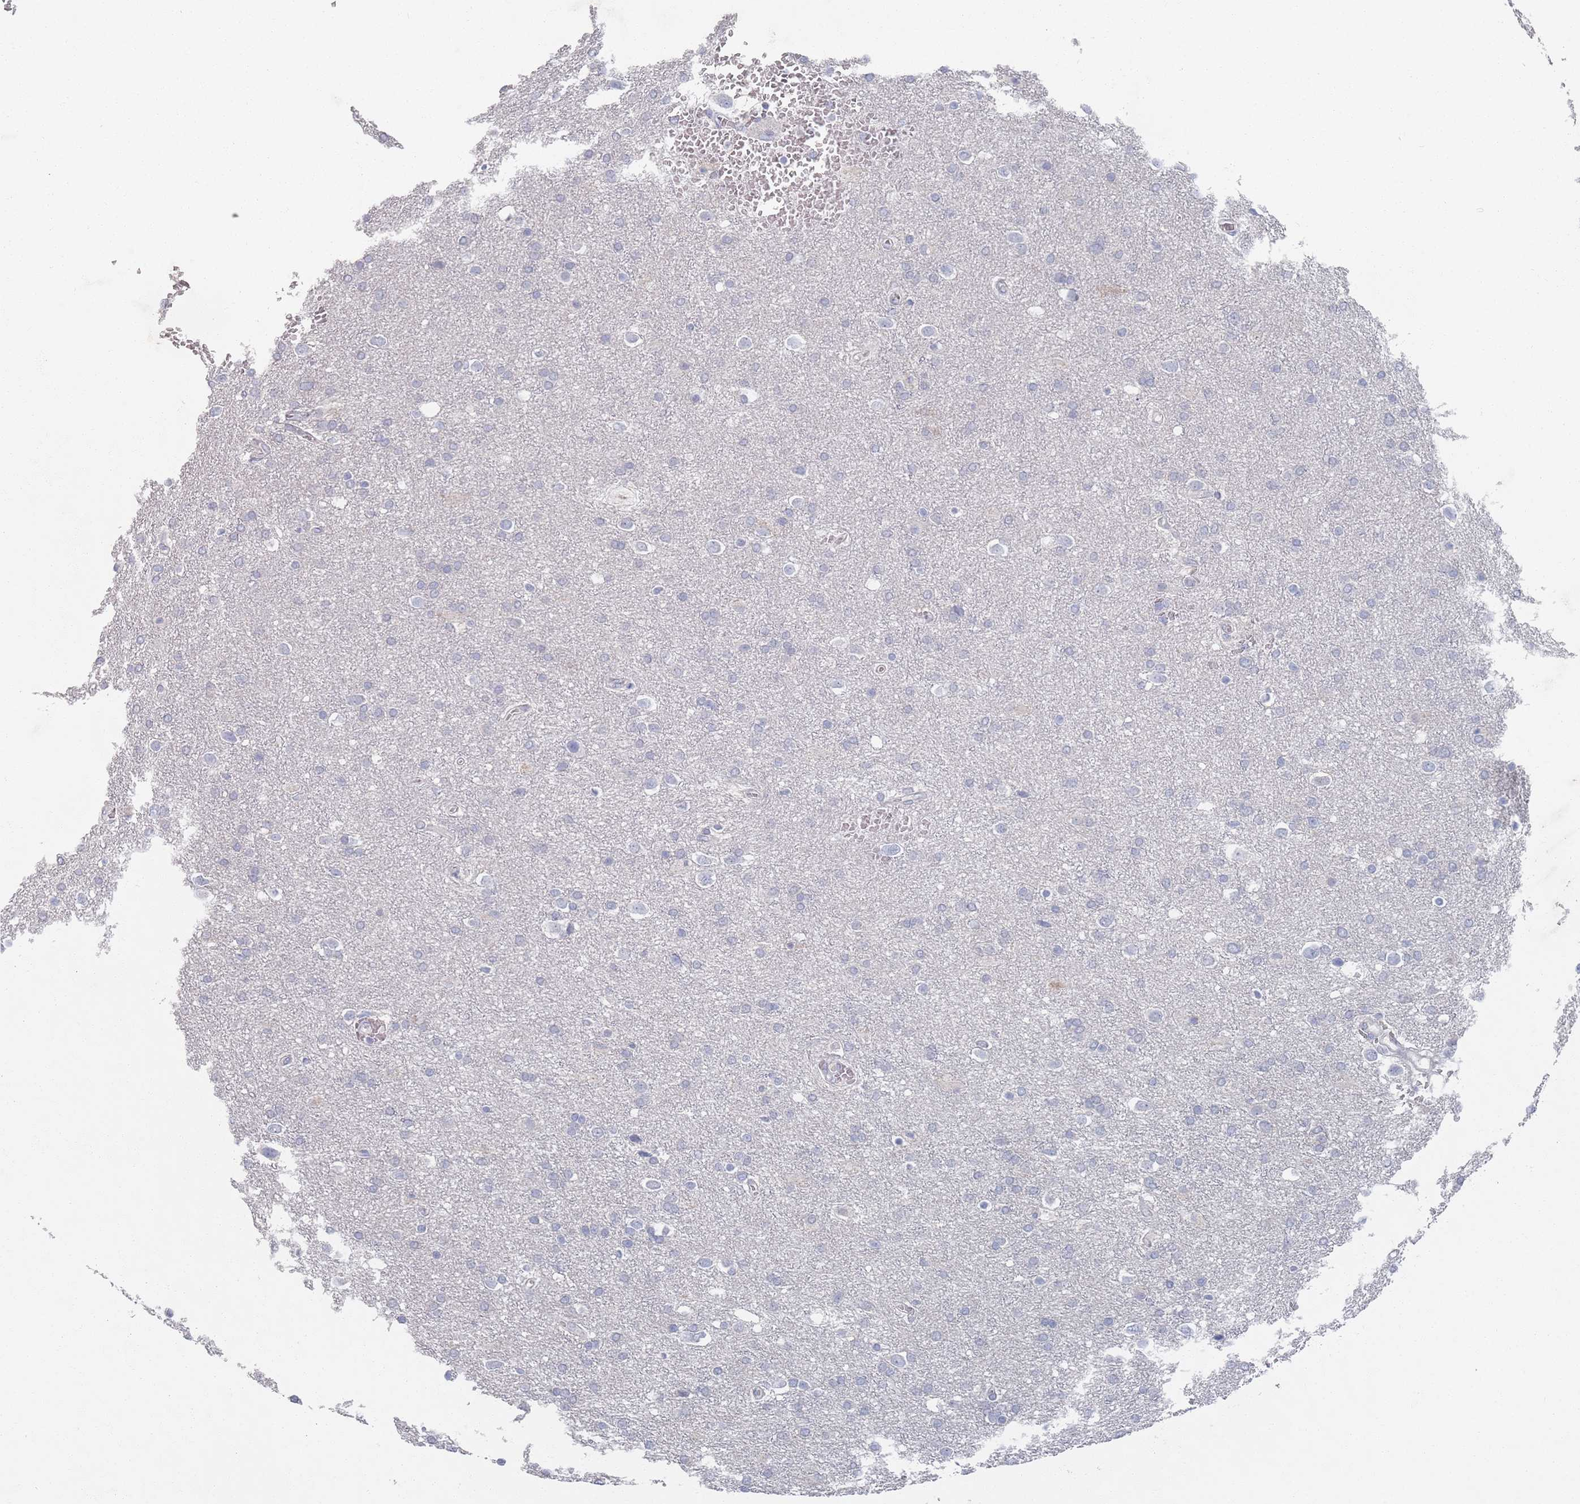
{"staining": {"intensity": "negative", "quantity": "none", "location": "none"}, "tissue": "glioma", "cell_type": "Tumor cells", "image_type": "cancer", "snomed": [{"axis": "morphology", "description": "Glioma, malignant, Low grade"}, {"axis": "topography", "description": "Brain"}], "caption": "Immunohistochemical staining of human malignant glioma (low-grade) exhibits no significant expression in tumor cells. (DAB (3,3'-diaminobenzidine) immunohistochemistry (IHC) with hematoxylin counter stain).", "gene": "PROM2", "patient": {"sex": "female", "age": 32}}